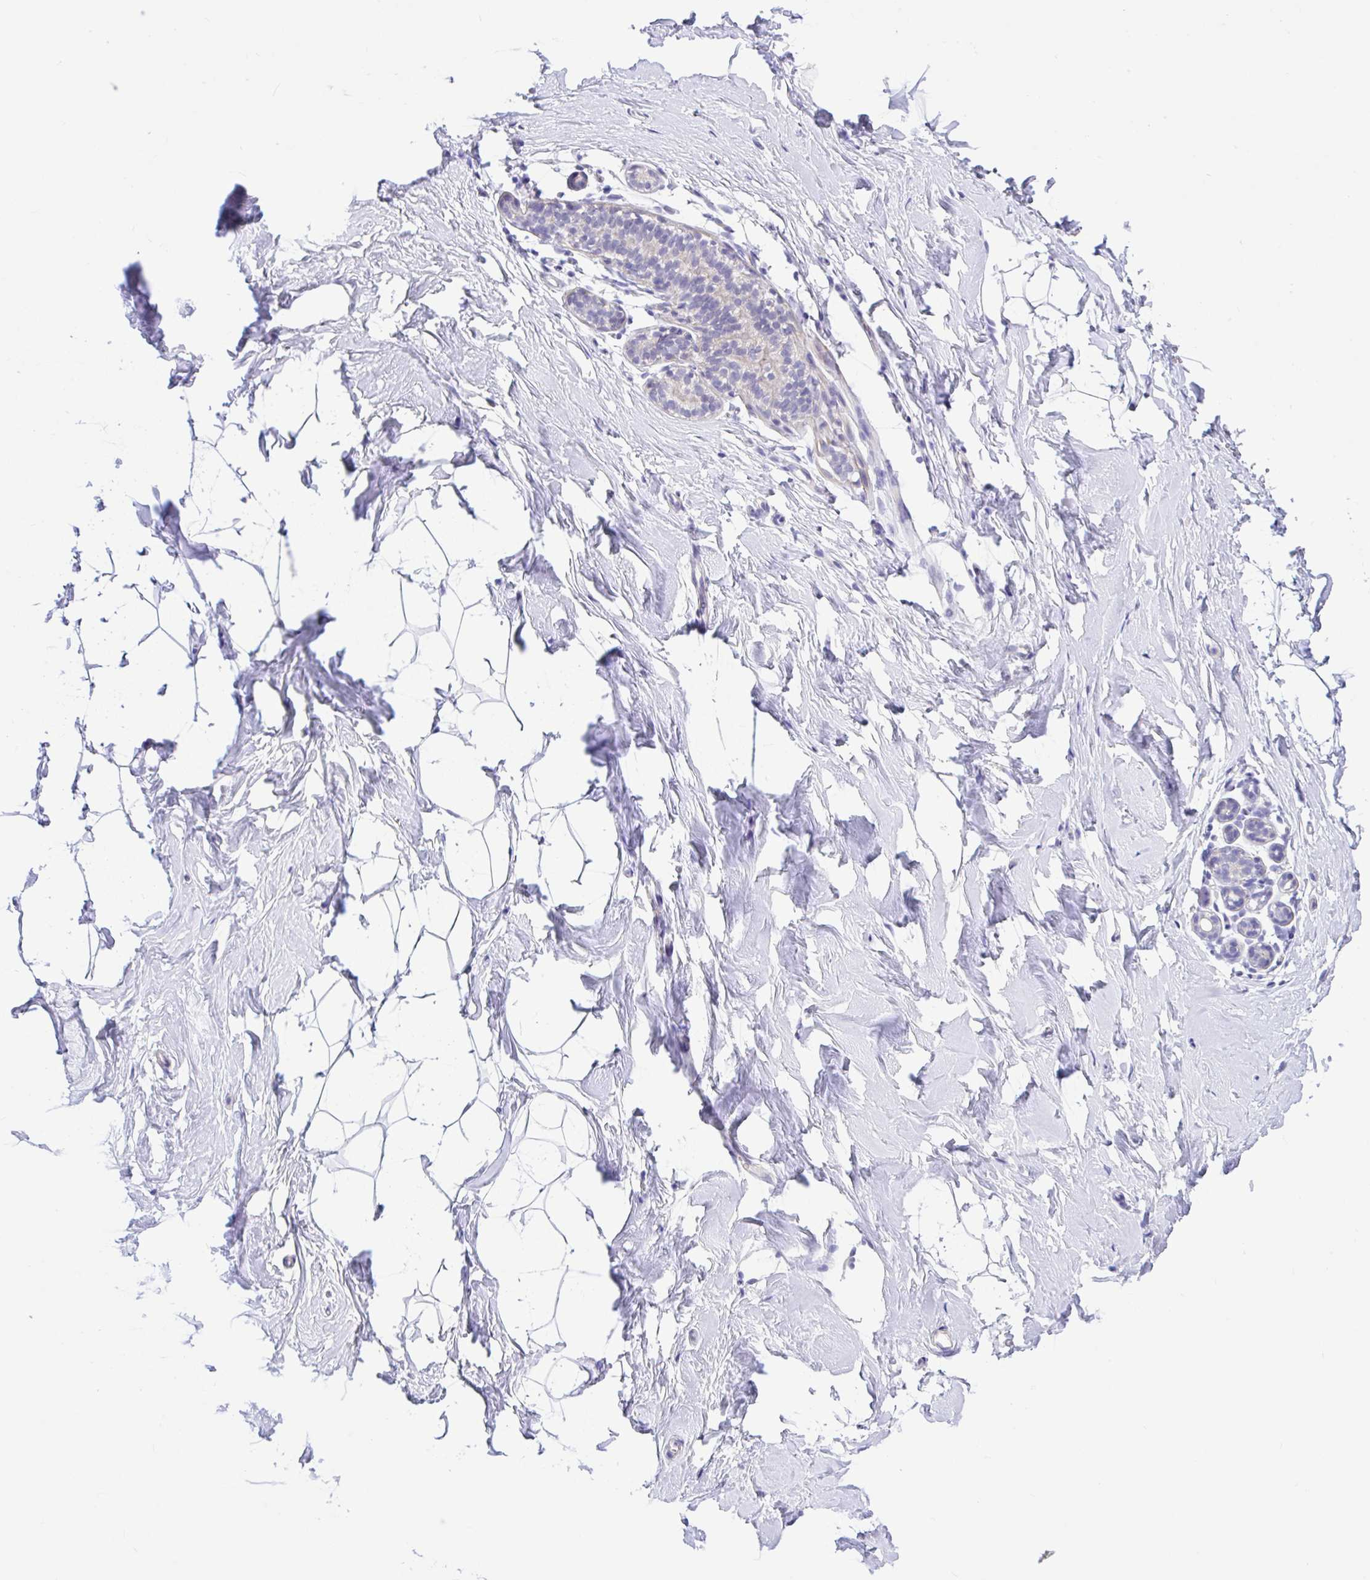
{"staining": {"intensity": "negative", "quantity": "none", "location": "none"}, "tissue": "breast", "cell_type": "Adipocytes", "image_type": "normal", "snomed": [{"axis": "morphology", "description": "Normal tissue, NOS"}, {"axis": "topography", "description": "Breast"}], "caption": "A high-resolution photomicrograph shows immunohistochemistry staining of unremarkable breast, which displays no significant positivity in adipocytes. The staining was performed using DAB (3,3'-diaminobenzidine) to visualize the protein expression in brown, while the nuclei were stained in blue with hematoxylin (Magnification: 20x).", "gene": "ANO4", "patient": {"sex": "female", "age": 32}}